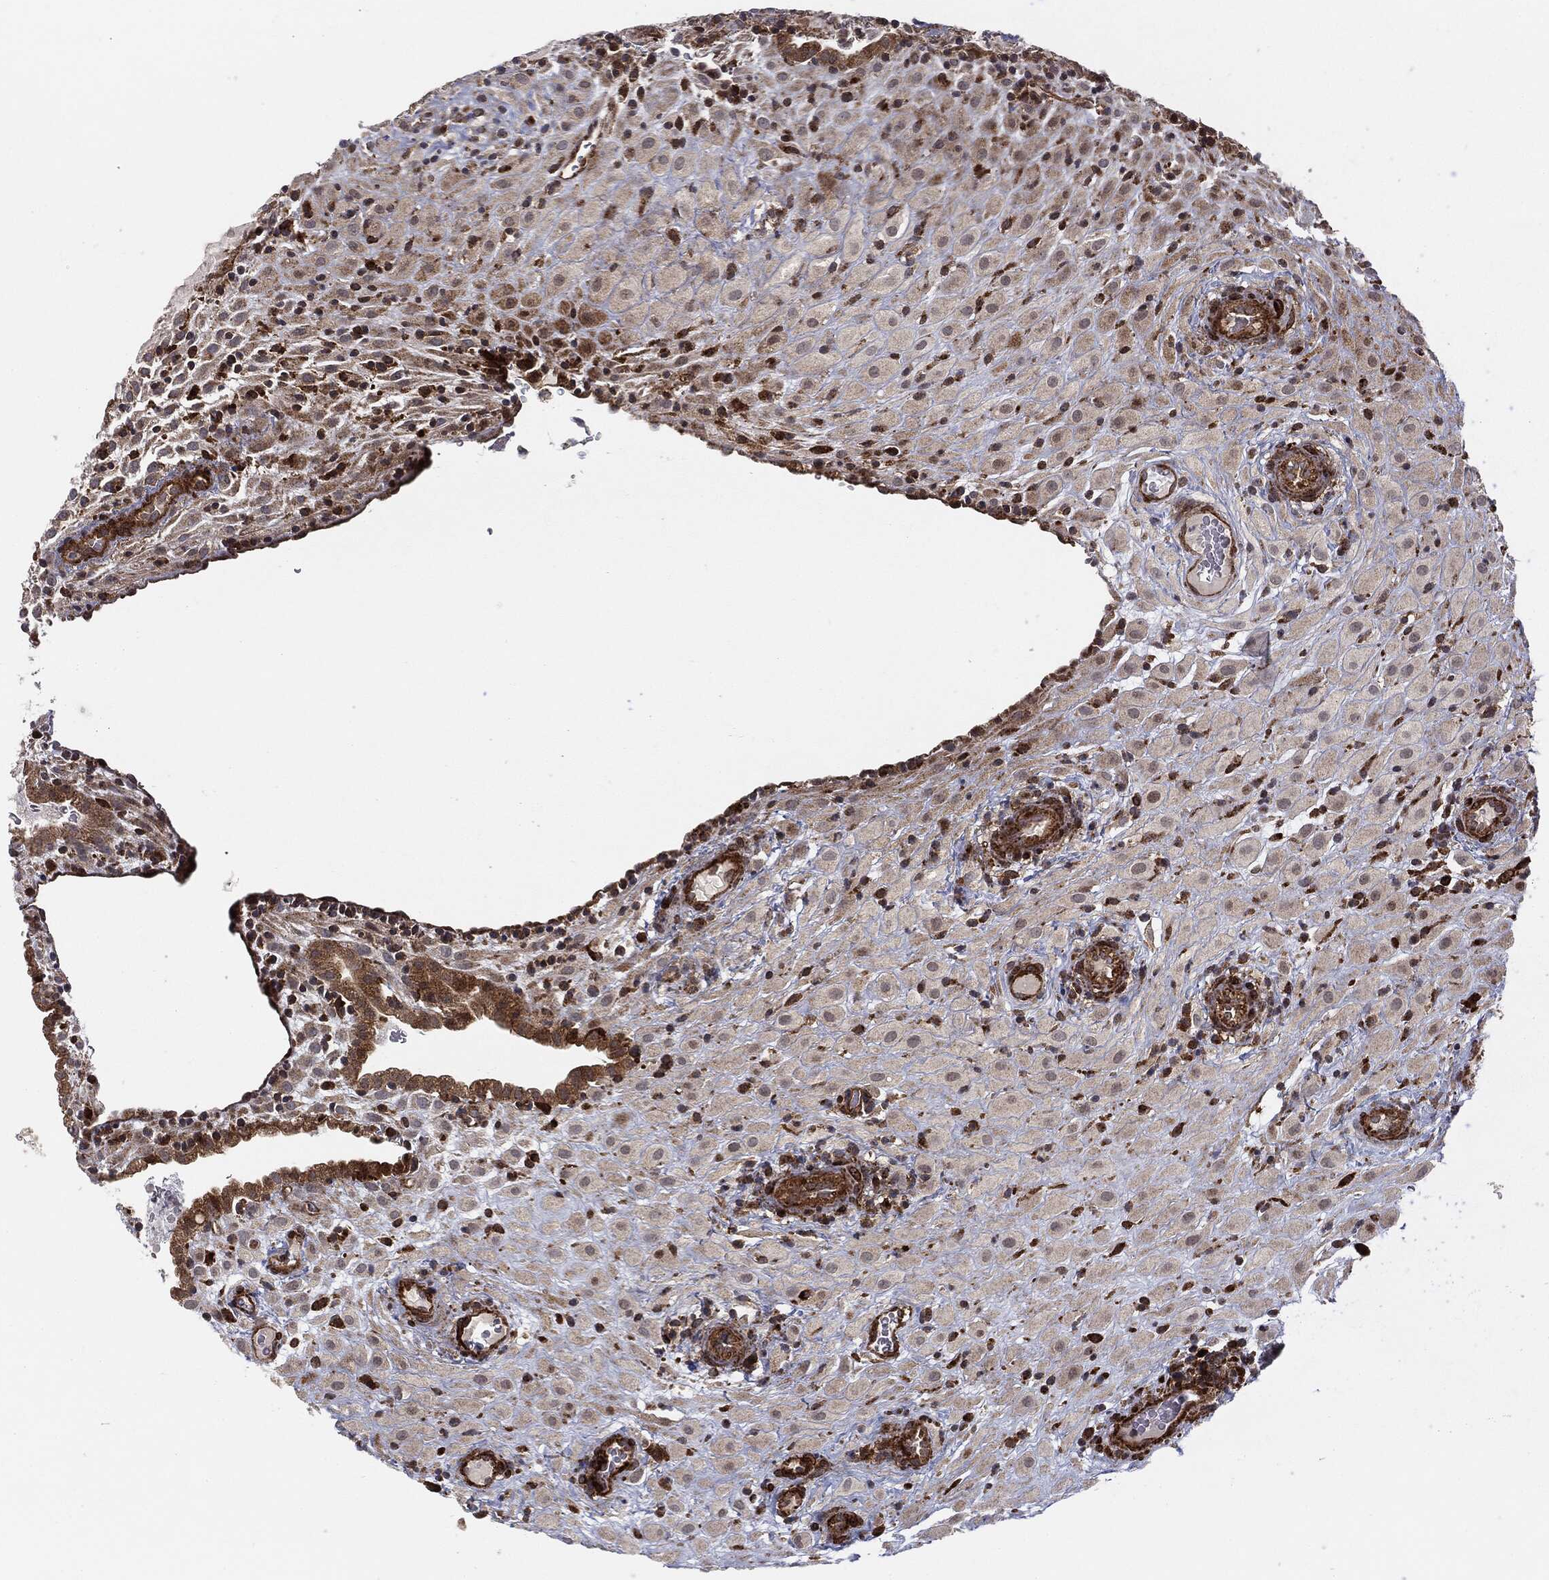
{"staining": {"intensity": "negative", "quantity": "none", "location": "none"}, "tissue": "placenta", "cell_type": "Decidual cells", "image_type": "normal", "snomed": [{"axis": "morphology", "description": "Normal tissue, NOS"}, {"axis": "topography", "description": "Placenta"}], "caption": "Immunohistochemistry of normal placenta demonstrates no positivity in decidual cells.", "gene": "PTEN", "patient": {"sex": "female", "age": 19}}